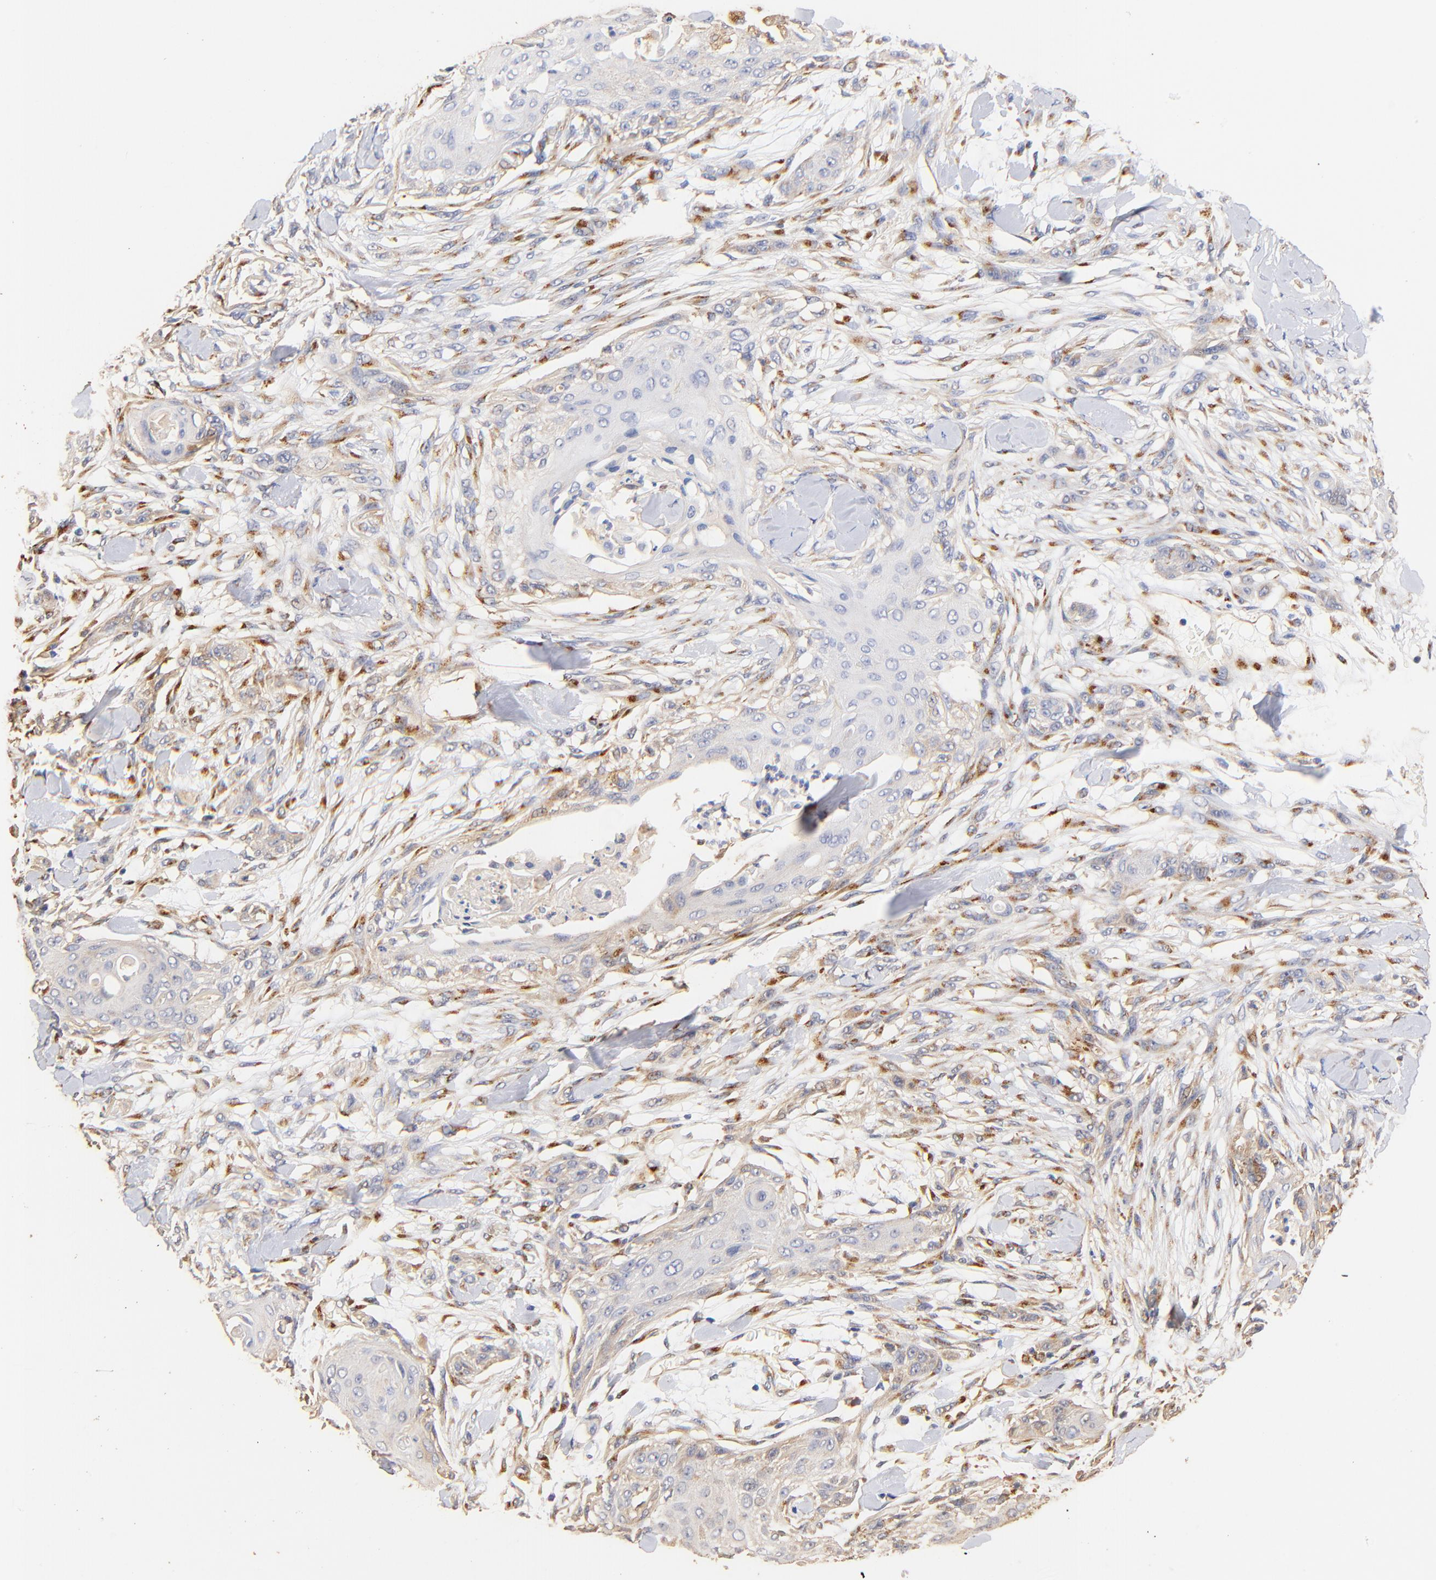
{"staining": {"intensity": "negative", "quantity": "none", "location": "none"}, "tissue": "skin cancer", "cell_type": "Tumor cells", "image_type": "cancer", "snomed": [{"axis": "morphology", "description": "Squamous cell carcinoma, NOS"}, {"axis": "topography", "description": "Skin"}], "caption": "Tumor cells show no significant protein staining in skin squamous cell carcinoma.", "gene": "FMNL3", "patient": {"sex": "female", "age": 59}}